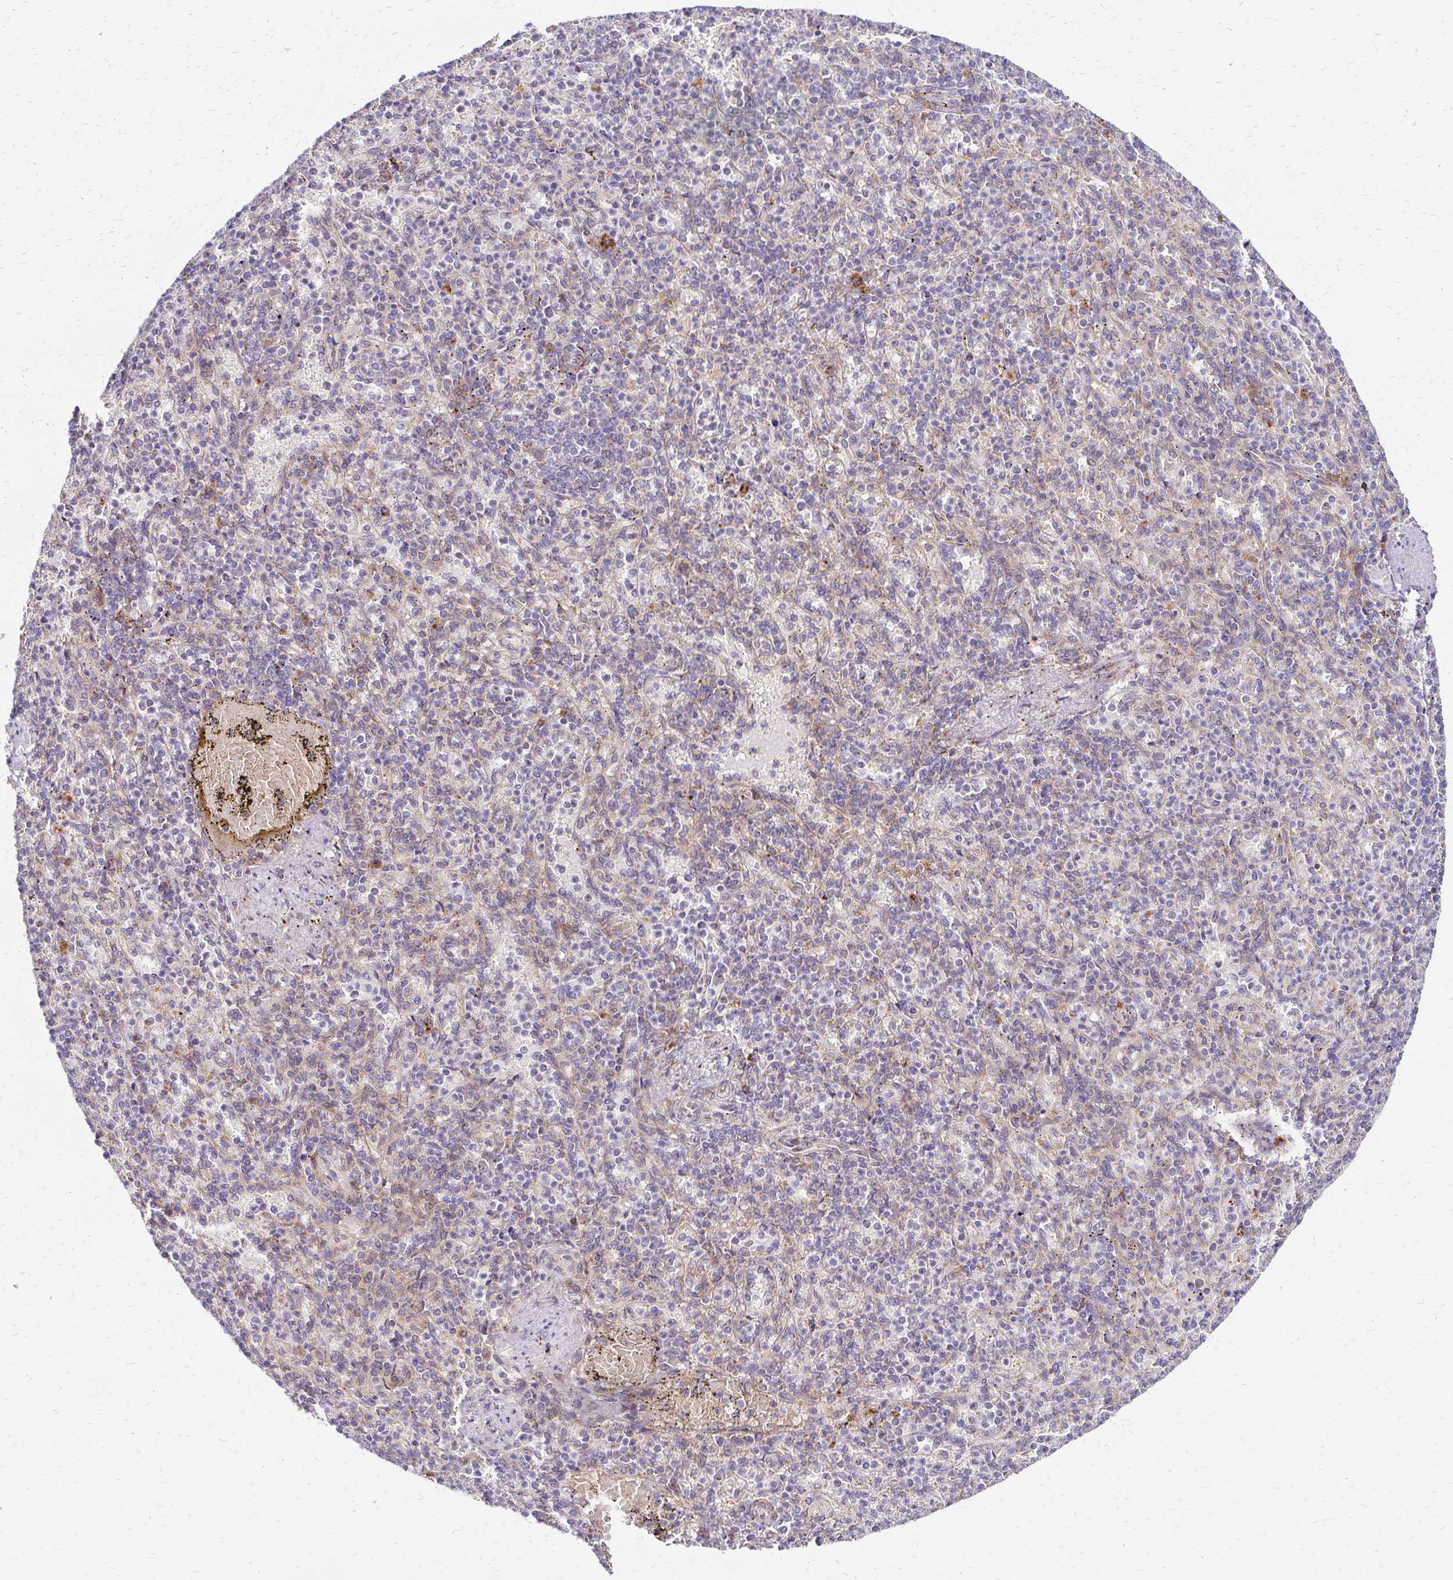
{"staining": {"intensity": "weak", "quantity": "<25%", "location": "cytoplasmic/membranous"}, "tissue": "spleen", "cell_type": "Cells in red pulp", "image_type": "normal", "snomed": [{"axis": "morphology", "description": "Normal tissue, NOS"}, {"axis": "topography", "description": "Spleen"}], "caption": "Immunohistochemistry (IHC) histopathology image of normal human spleen stained for a protein (brown), which demonstrates no positivity in cells in red pulp.", "gene": "IDUA", "patient": {"sex": "female", "age": 74}}